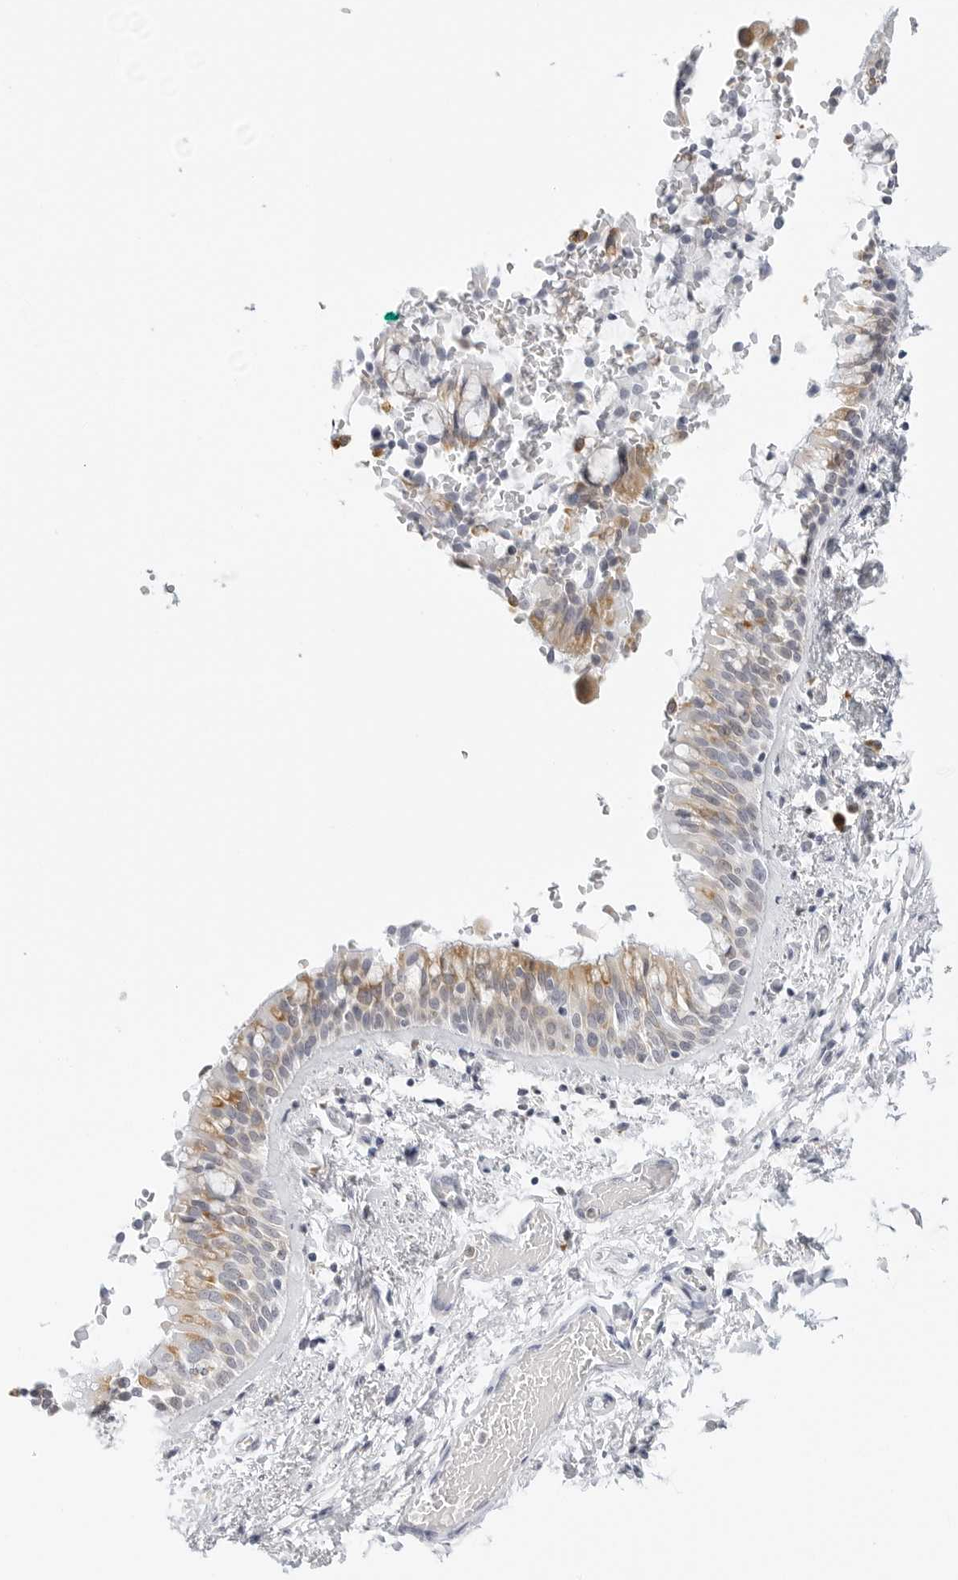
{"staining": {"intensity": "moderate", "quantity": "<25%", "location": "cytoplasmic/membranous"}, "tissue": "bronchus", "cell_type": "Respiratory epithelial cells", "image_type": "normal", "snomed": [{"axis": "morphology", "description": "Normal tissue, NOS"}, {"axis": "morphology", "description": "Inflammation, NOS"}, {"axis": "topography", "description": "Cartilage tissue"}, {"axis": "topography", "description": "Bronchus"}, {"axis": "topography", "description": "Lung"}], "caption": "A brown stain highlights moderate cytoplasmic/membranous positivity of a protein in respiratory epithelial cells of benign human bronchus. (IHC, brightfield microscopy, high magnification).", "gene": "THEM4", "patient": {"sex": "female", "age": 64}}